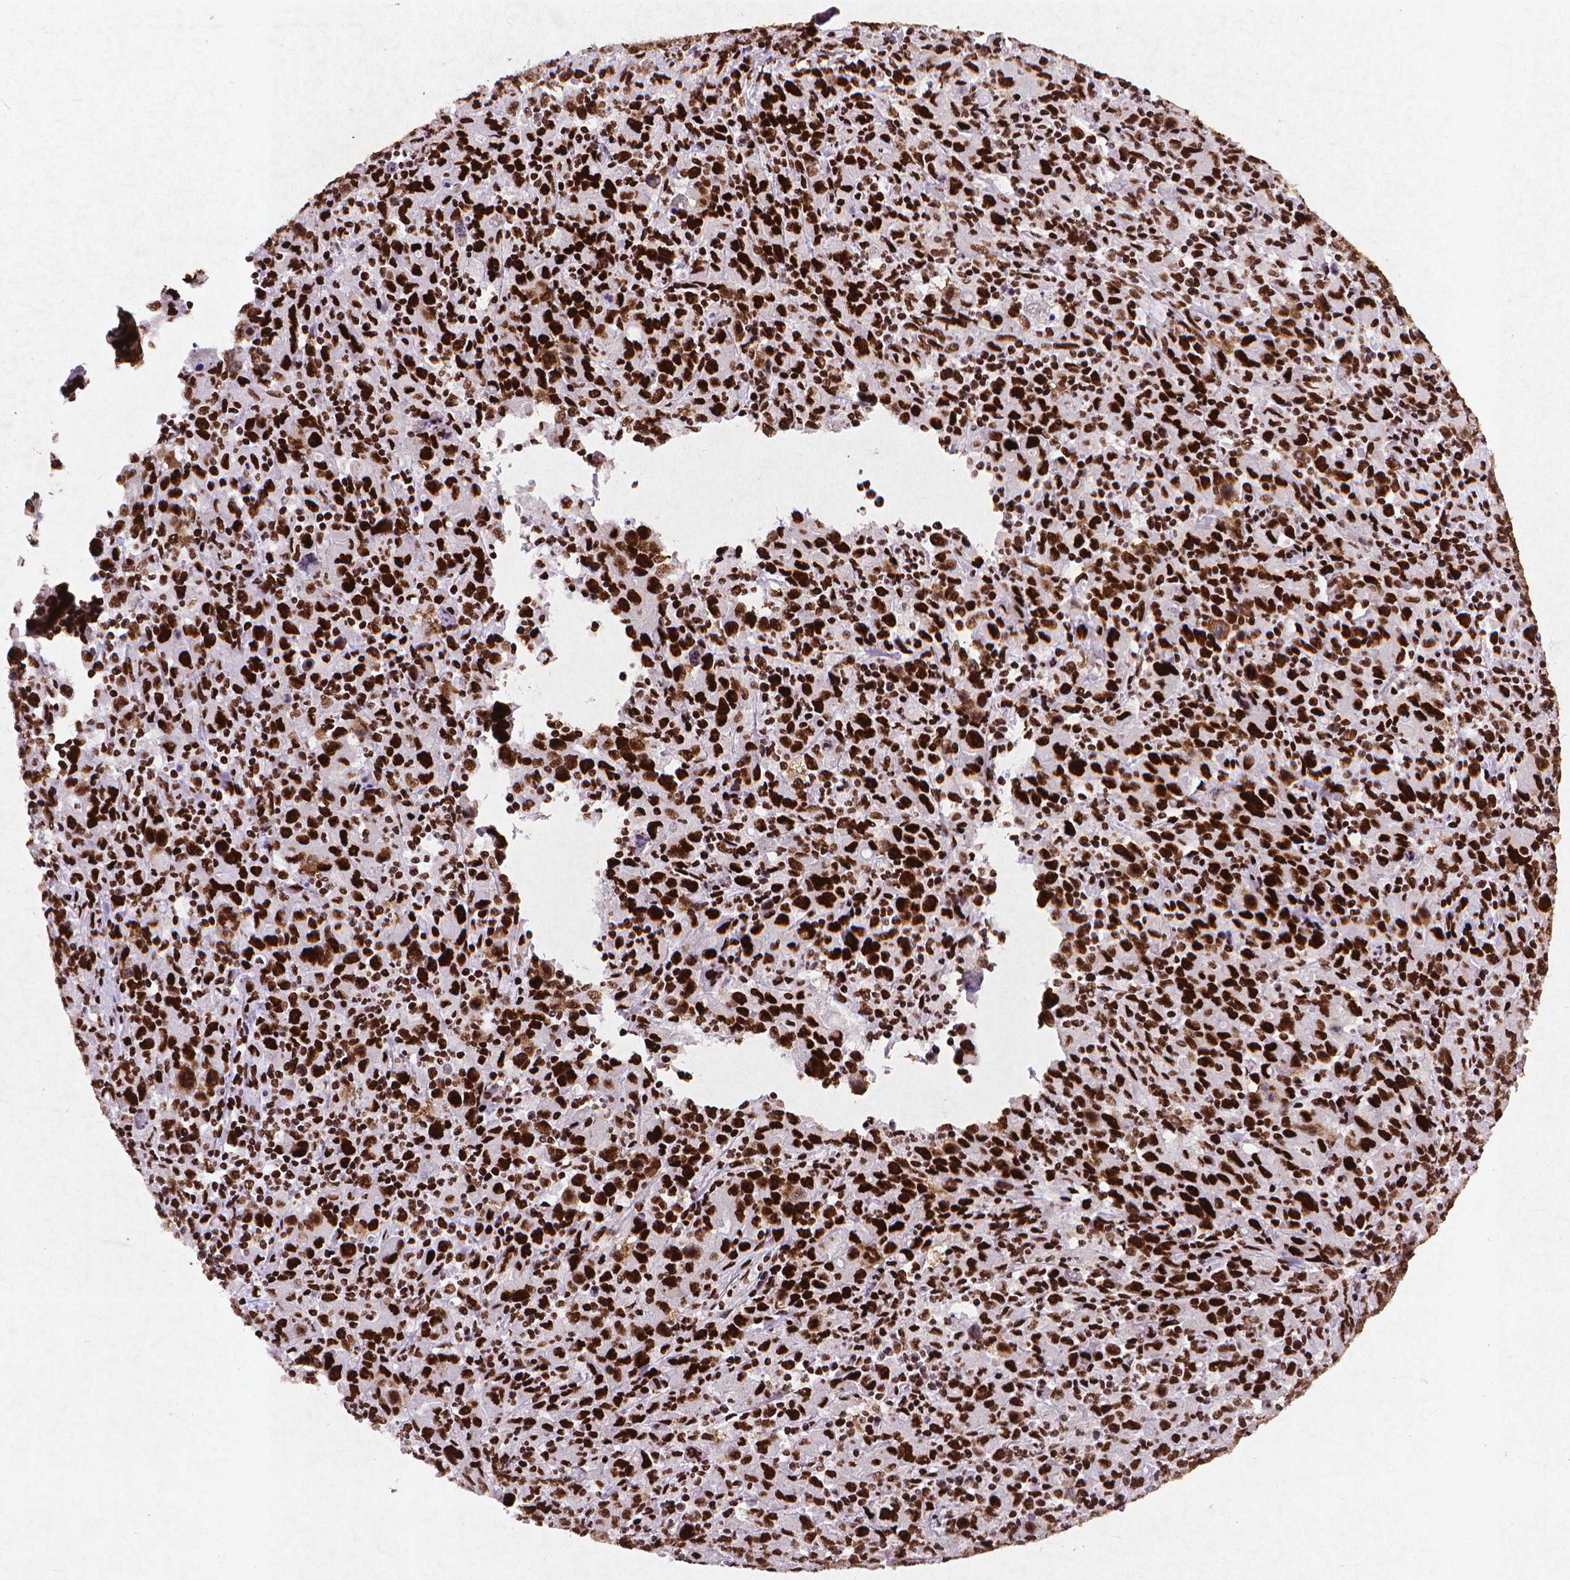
{"staining": {"intensity": "strong", "quantity": ">75%", "location": "nuclear"}, "tissue": "stomach cancer", "cell_type": "Tumor cells", "image_type": "cancer", "snomed": [{"axis": "morphology", "description": "Adenocarcinoma, NOS"}, {"axis": "topography", "description": "Stomach, upper"}], "caption": "About >75% of tumor cells in human stomach adenocarcinoma show strong nuclear protein positivity as visualized by brown immunohistochemical staining.", "gene": "CITED2", "patient": {"sex": "male", "age": 69}}